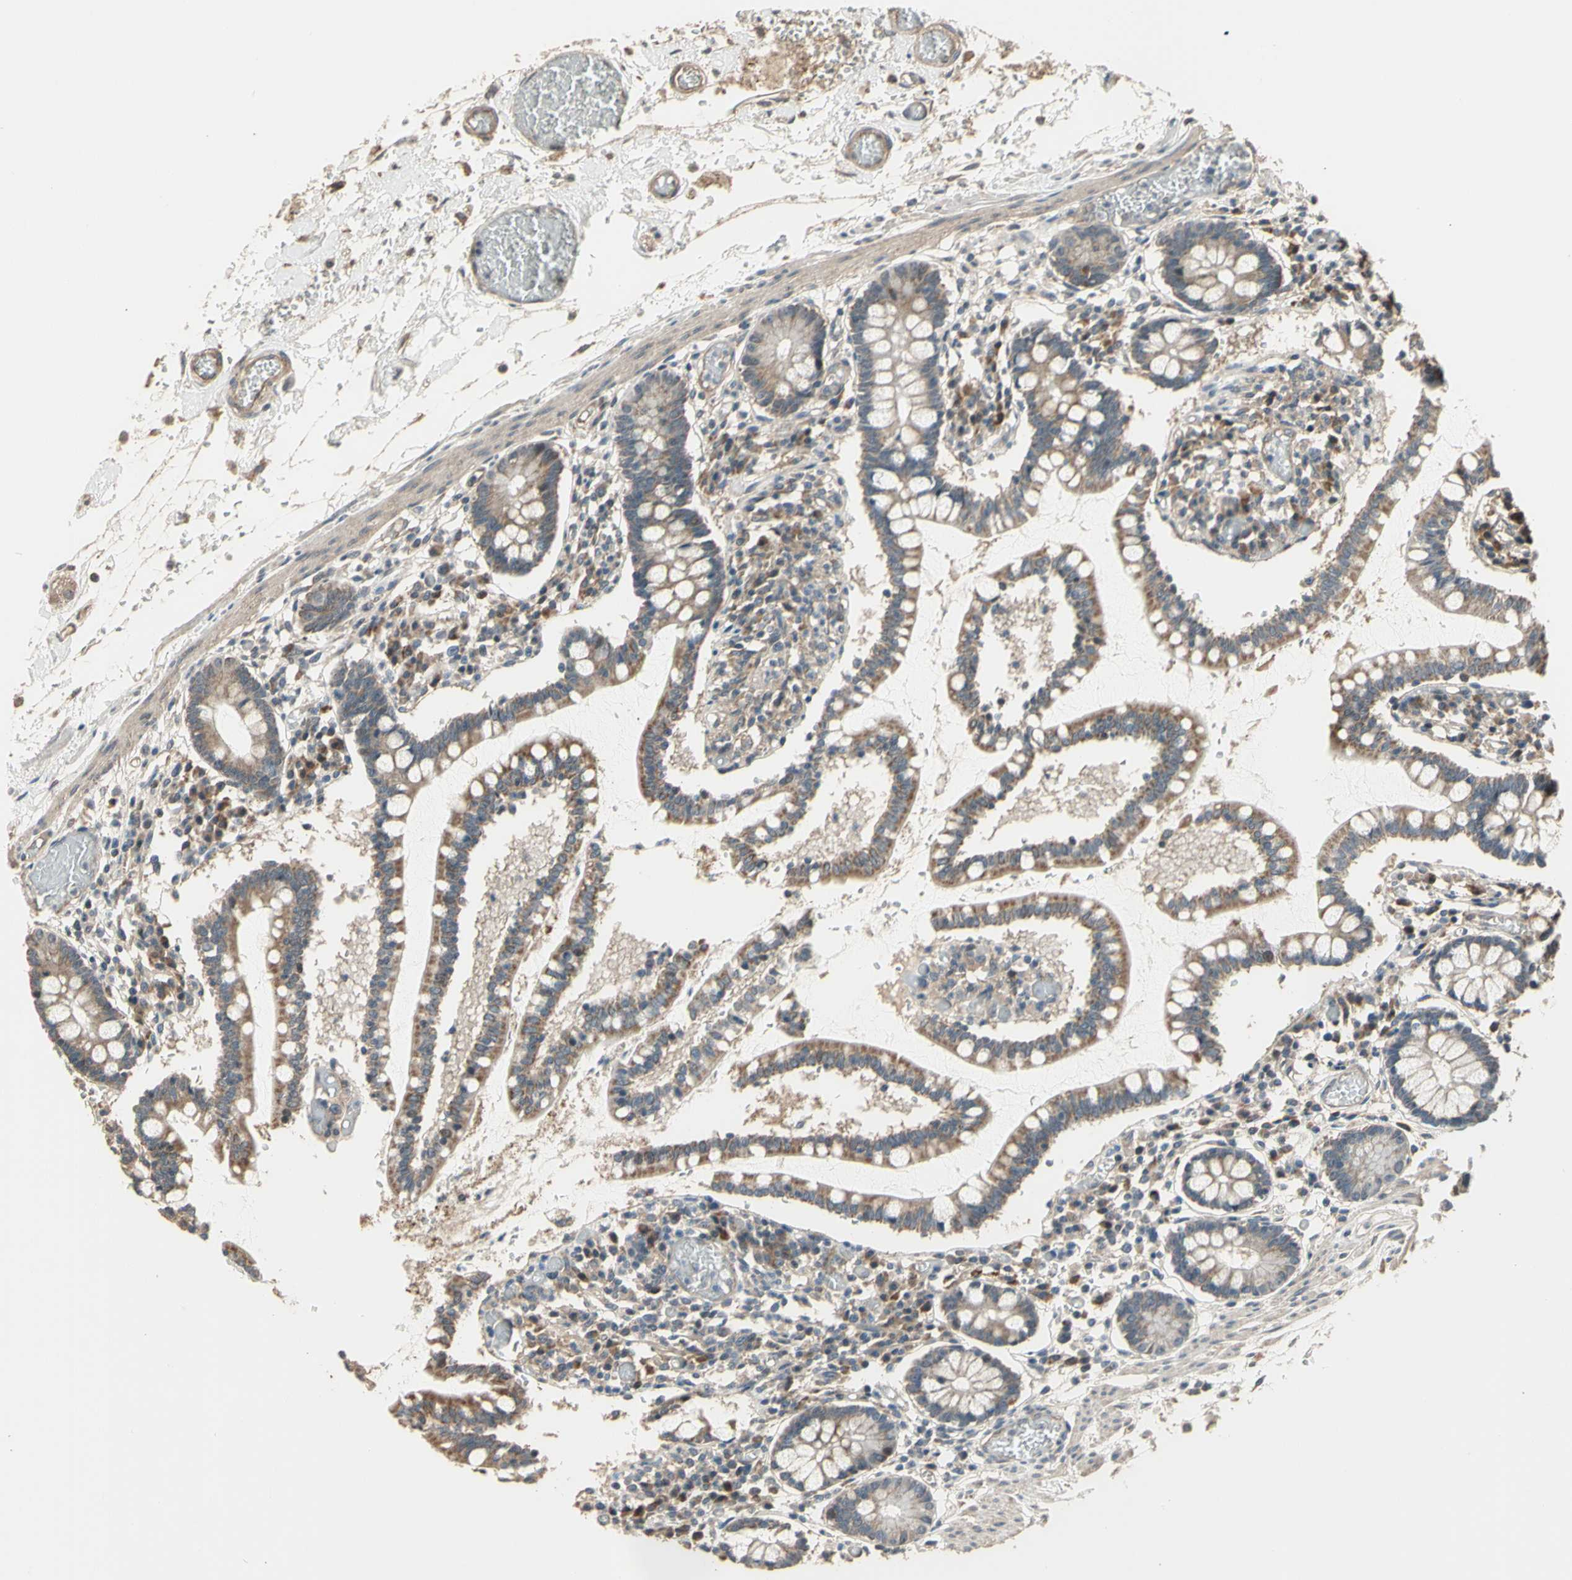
{"staining": {"intensity": "weak", "quantity": ">75%", "location": "cytoplasmic/membranous"}, "tissue": "small intestine", "cell_type": "Glandular cells", "image_type": "normal", "snomed": [{"axis": "morphology", "description": "Normal tissue, NOS"}, {"axis": "topography", "description": "Small intestine"}], "caption": "Glandular cells exhibit weak cytoplasmic/membranous staining in about >75% of cells in unremarkable small intestine.", "gene": "EFNB2", "patient": {"sex": "female", "age": 61}}